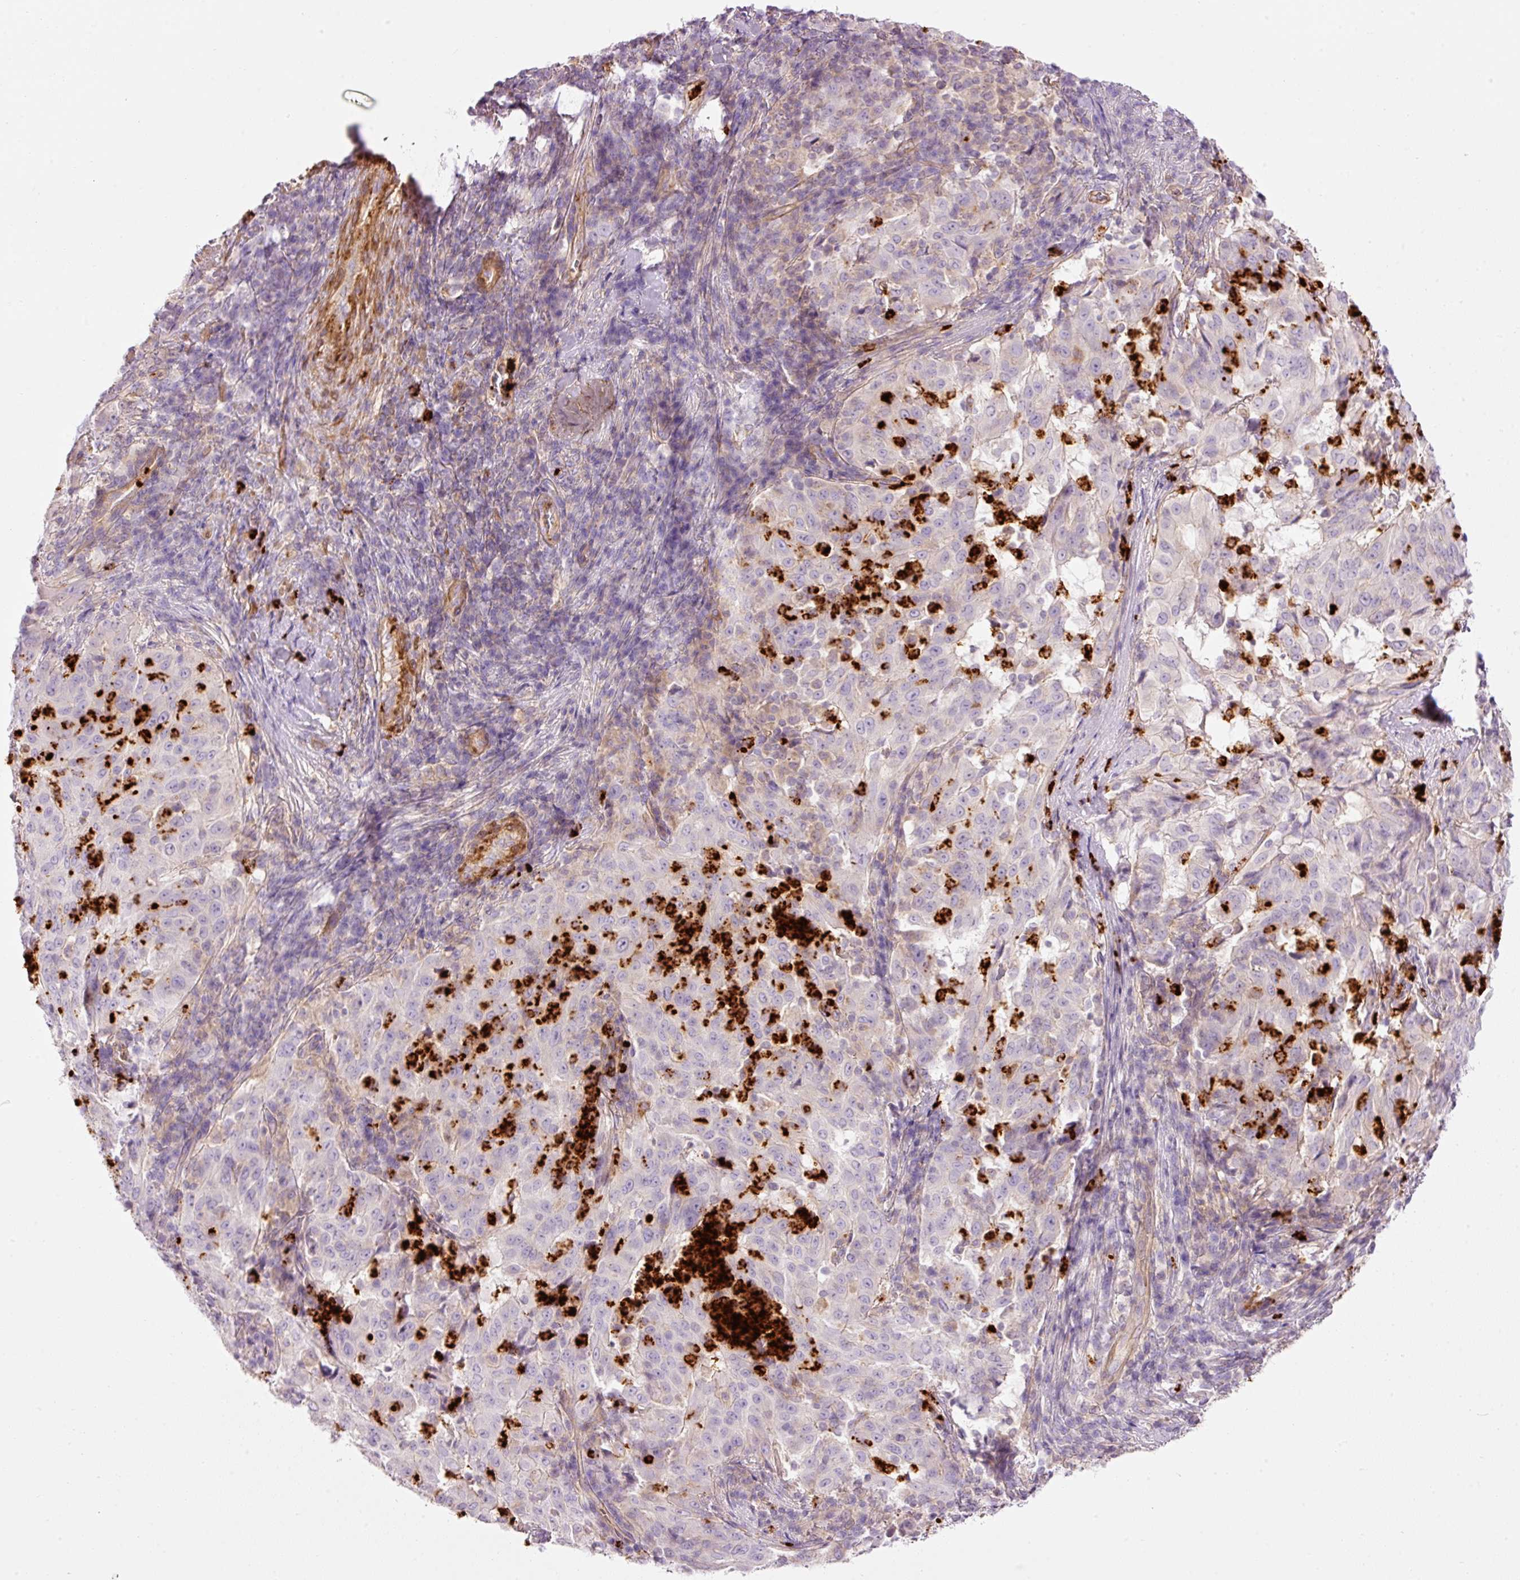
{"staining": {"intensity": "negative", "quantity": "none", "location": "none"}, "tissue": "pancreatic cancer", "cell_type": "Tumor cells", "image_type": "cancer", "snomed": [{"axis": "morphology", "description": "Adenocarcinoma, NOS"}, {"axis": "topography", "description": "Pancreas"}], "caption": "This image is of pancreatic adenocarcinoma stained with immunohistochemistry to label a protein in brown with the nuclei are counter-stained blue. There is no staining in tumor cells.", "gene": "MAP3K3", "patient": {"sex": "male", "age": 63}}